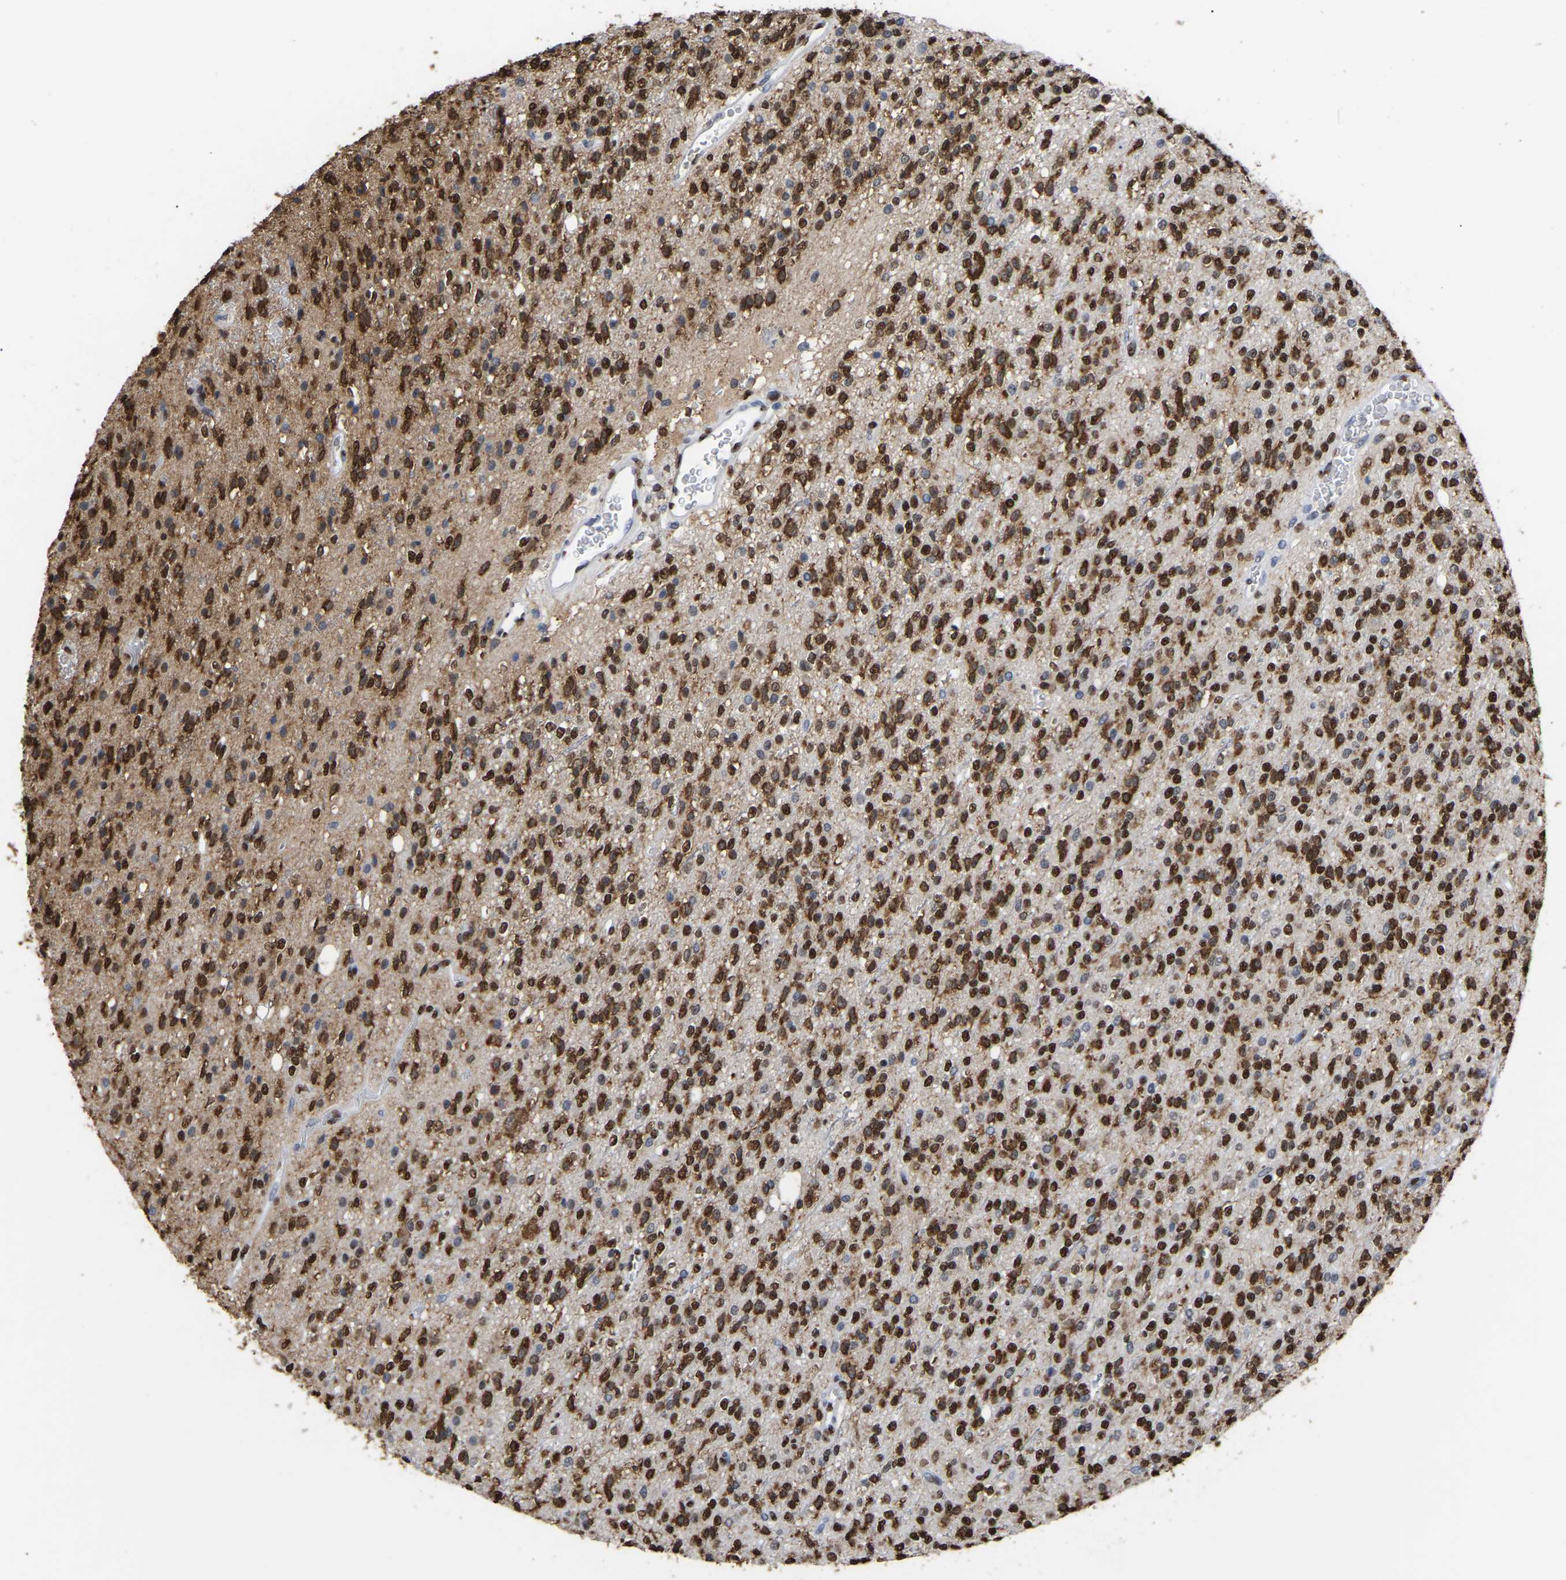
{"staining": {"intensity": "strong", "quantity": ">75%", "location": "nuclear"}, "tissue": "glioma", "cell_type": "Tumor cells", "image_type": "cancer", "snomed": [{"axis": "morphology", "description": "Glioma, malignant, High grade"}, {"axis": "topography", "description": "Brain"}], "caption": "Tumor cells demonstrate strong nuclear expression in about >75% of cells in glioma.", "gene": "RBL2", "patient": {"sex": "male", "age": 34}}